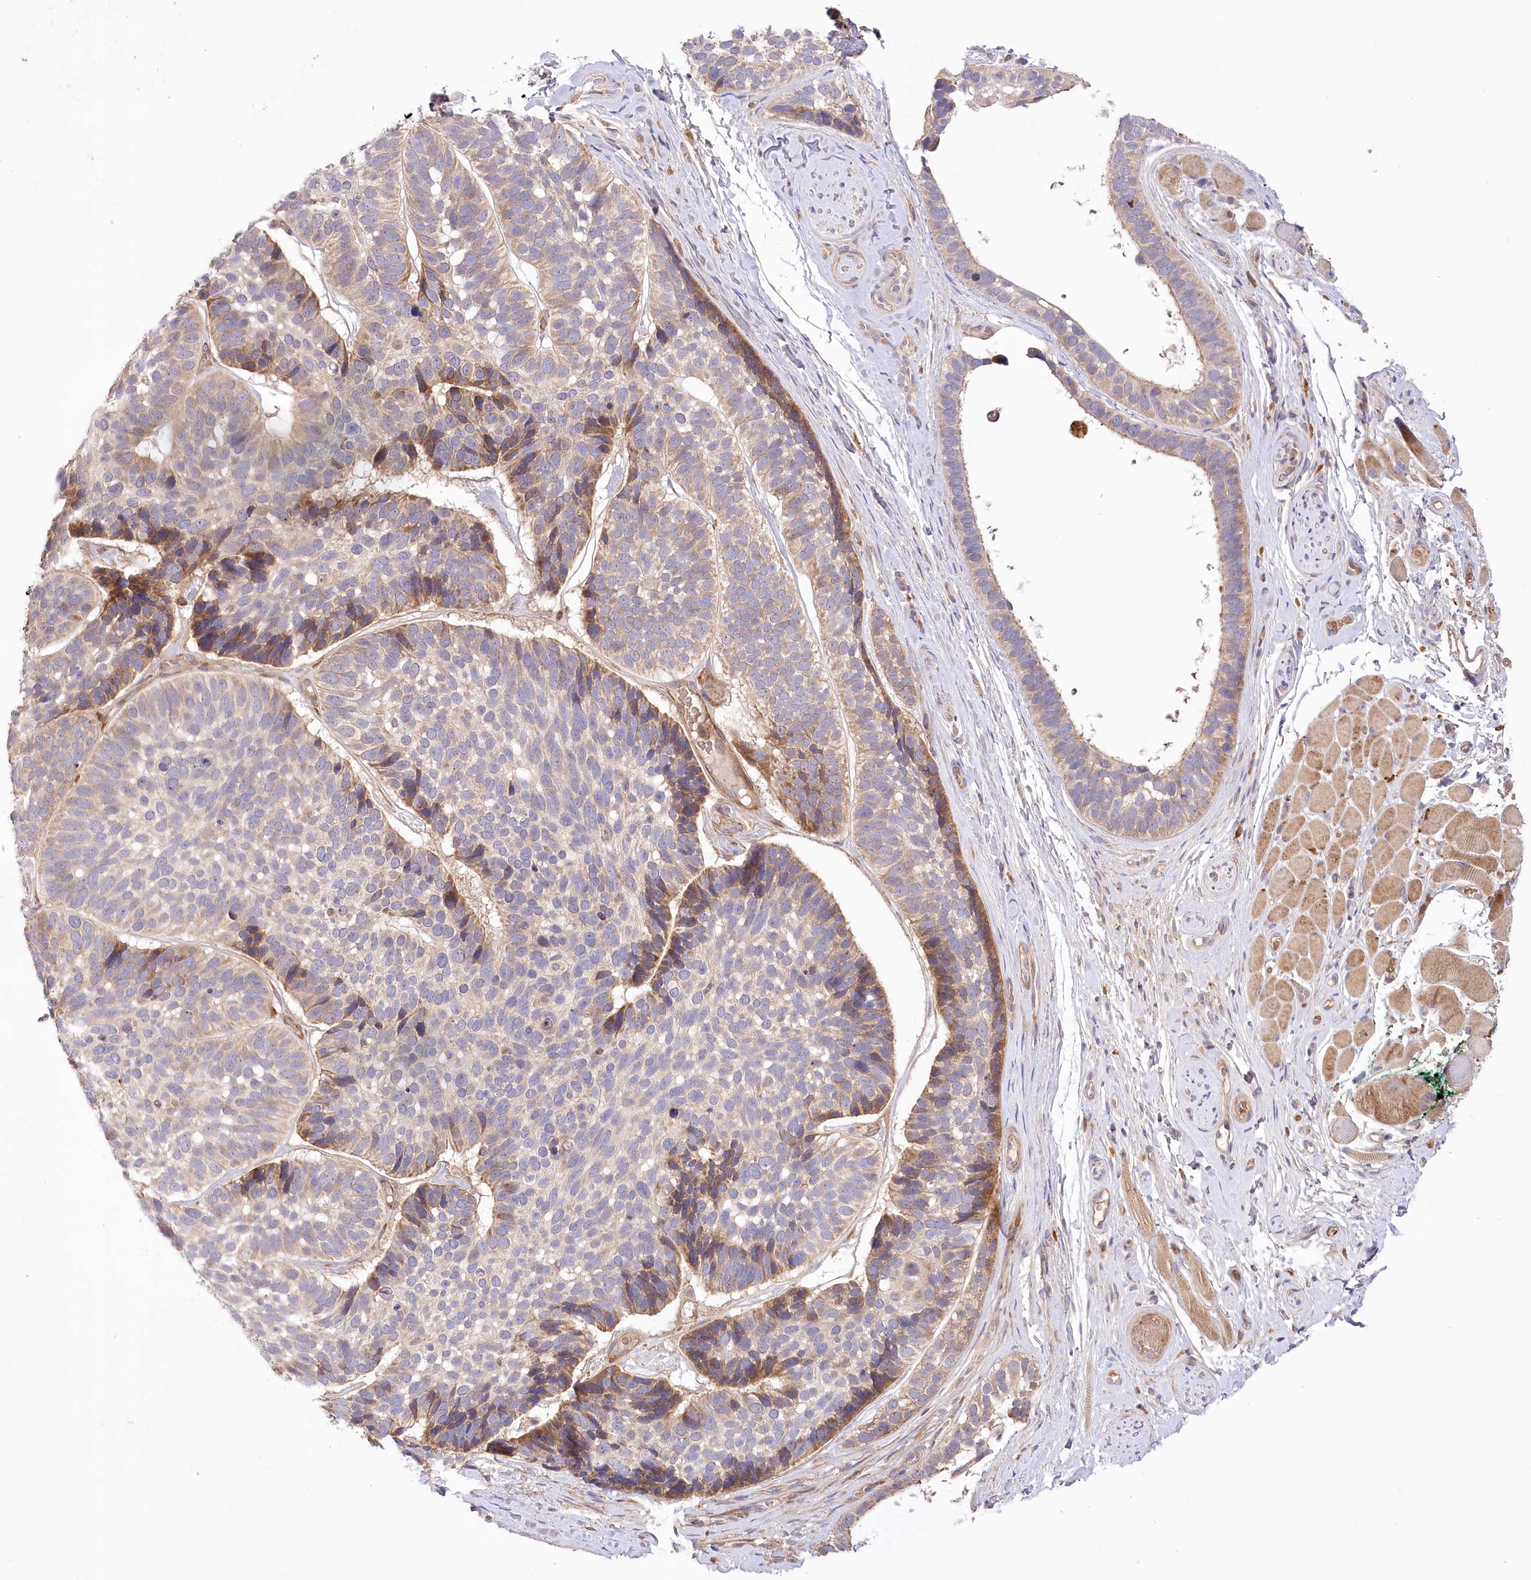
{"staining": {"intensity": "moderate", "quantity": ">75%", "location": "cytoplasmic/membranous"}, "tissue": "skin cancer", "cell_type": "Tumor cells", "image_type": "cancer", "snomed": [{"axis": "morphology", "description": "Basal cell carcinoma"}, {"axis": "topography", "description": "Skin"}], "caption": "The micrograph shows staining of skin basal cell carcinoma, revealing moderate cytoplasmic/membranous protein staining (brown color) within tumor cells.", "gene": "TRUB1", "patient": {"sex": "male", "age": 62}}